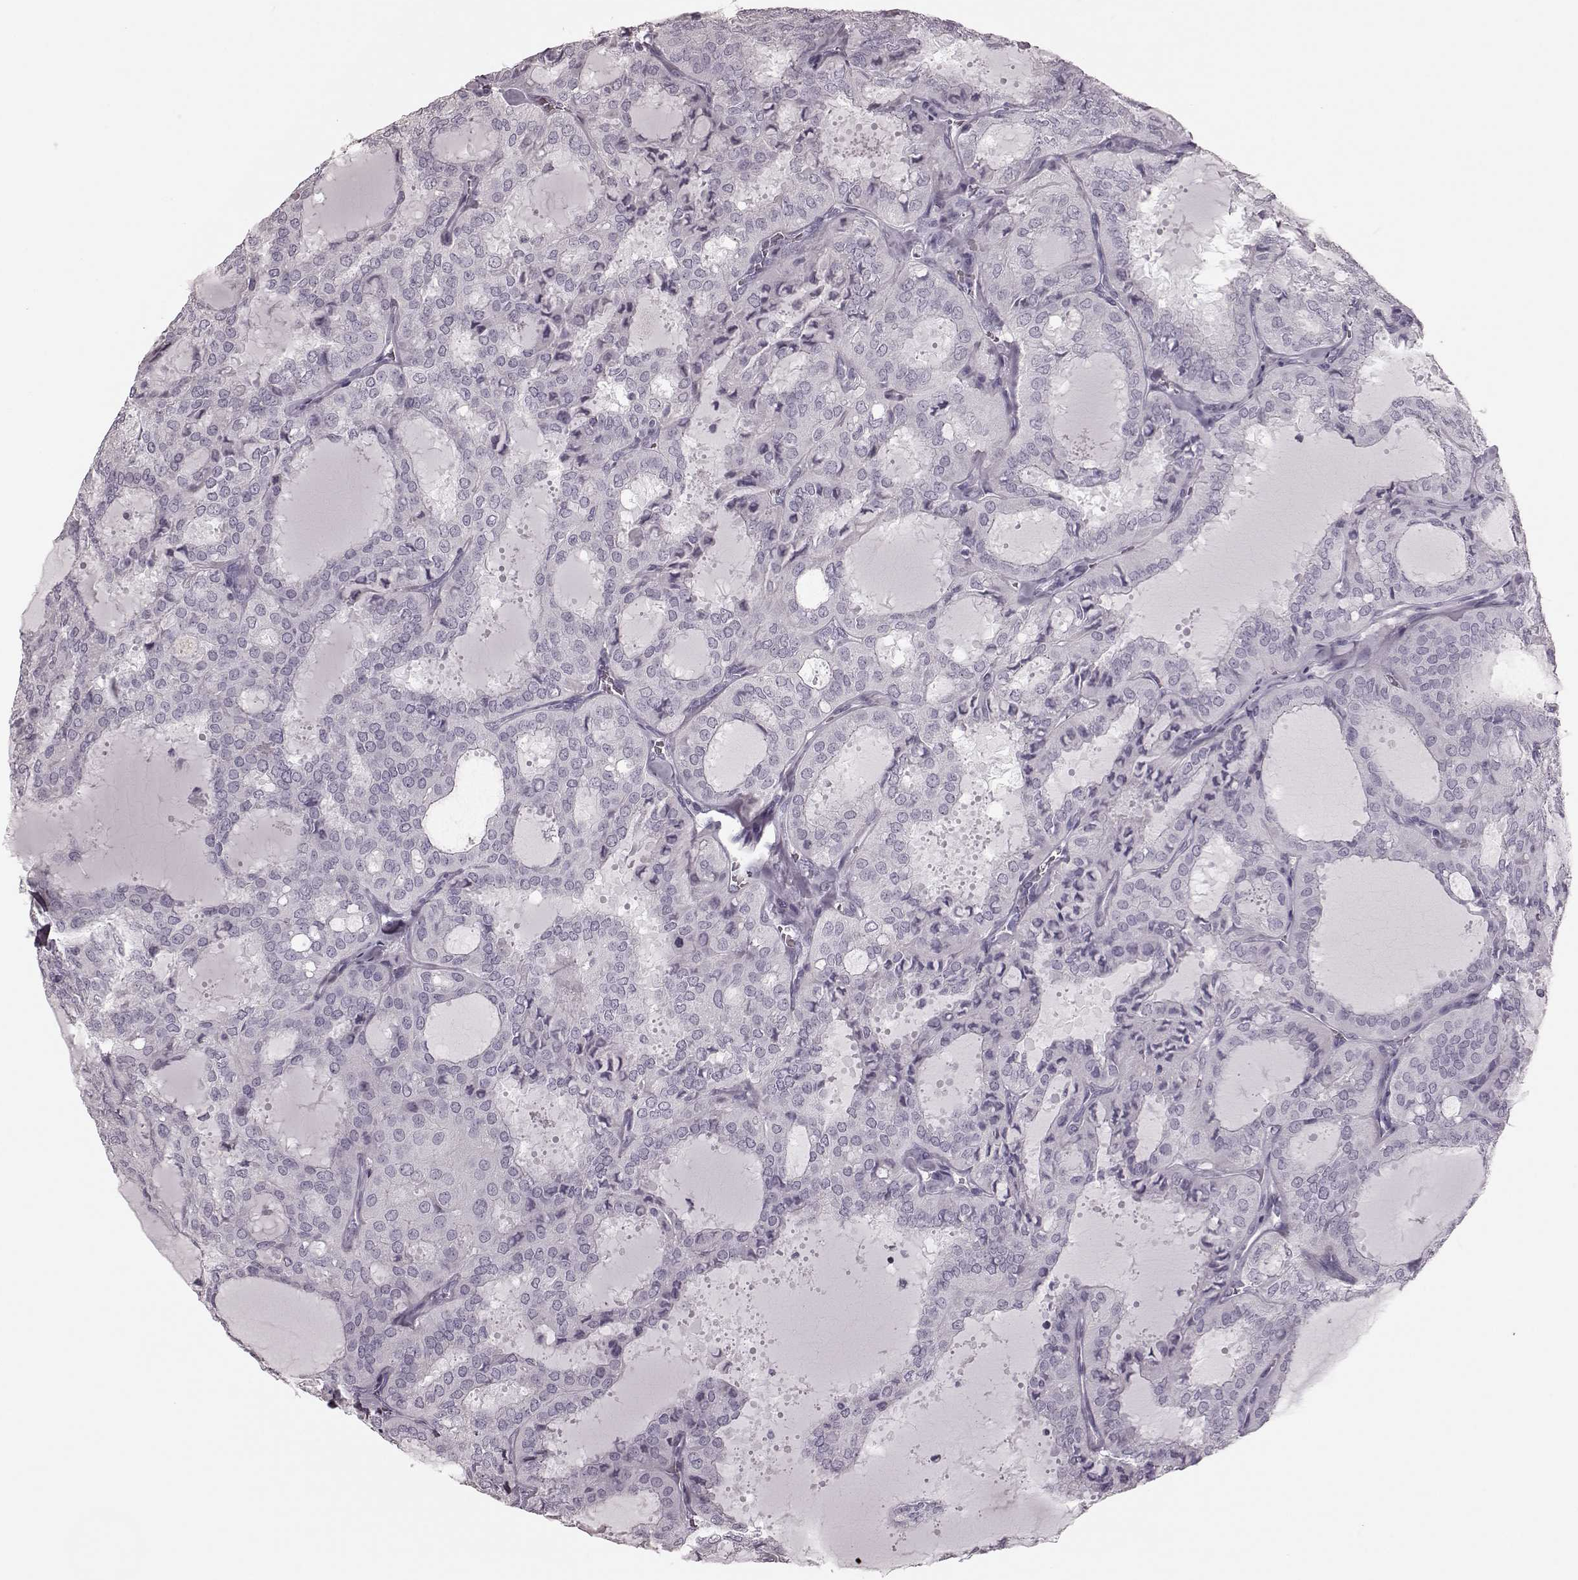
{"staining": {"intensity": "negative", "quantity": "none", "location": "none"}, "tissue": "thyroid cancer", "cell_type": "Tumor cells", "image_type": "cancer", "snomed": [{"axis": "morphology", "description": "Follicular adenoma carcinoma, NOS"}, {"axis": "topography", "description": "Thyroid gland"}], "caption": "This is an IHC micrograph of thyroid cancer. There is no positivity in tumor cells.", "gene": "TRPM1", "patient": {"sex": "male", "age": 75}}